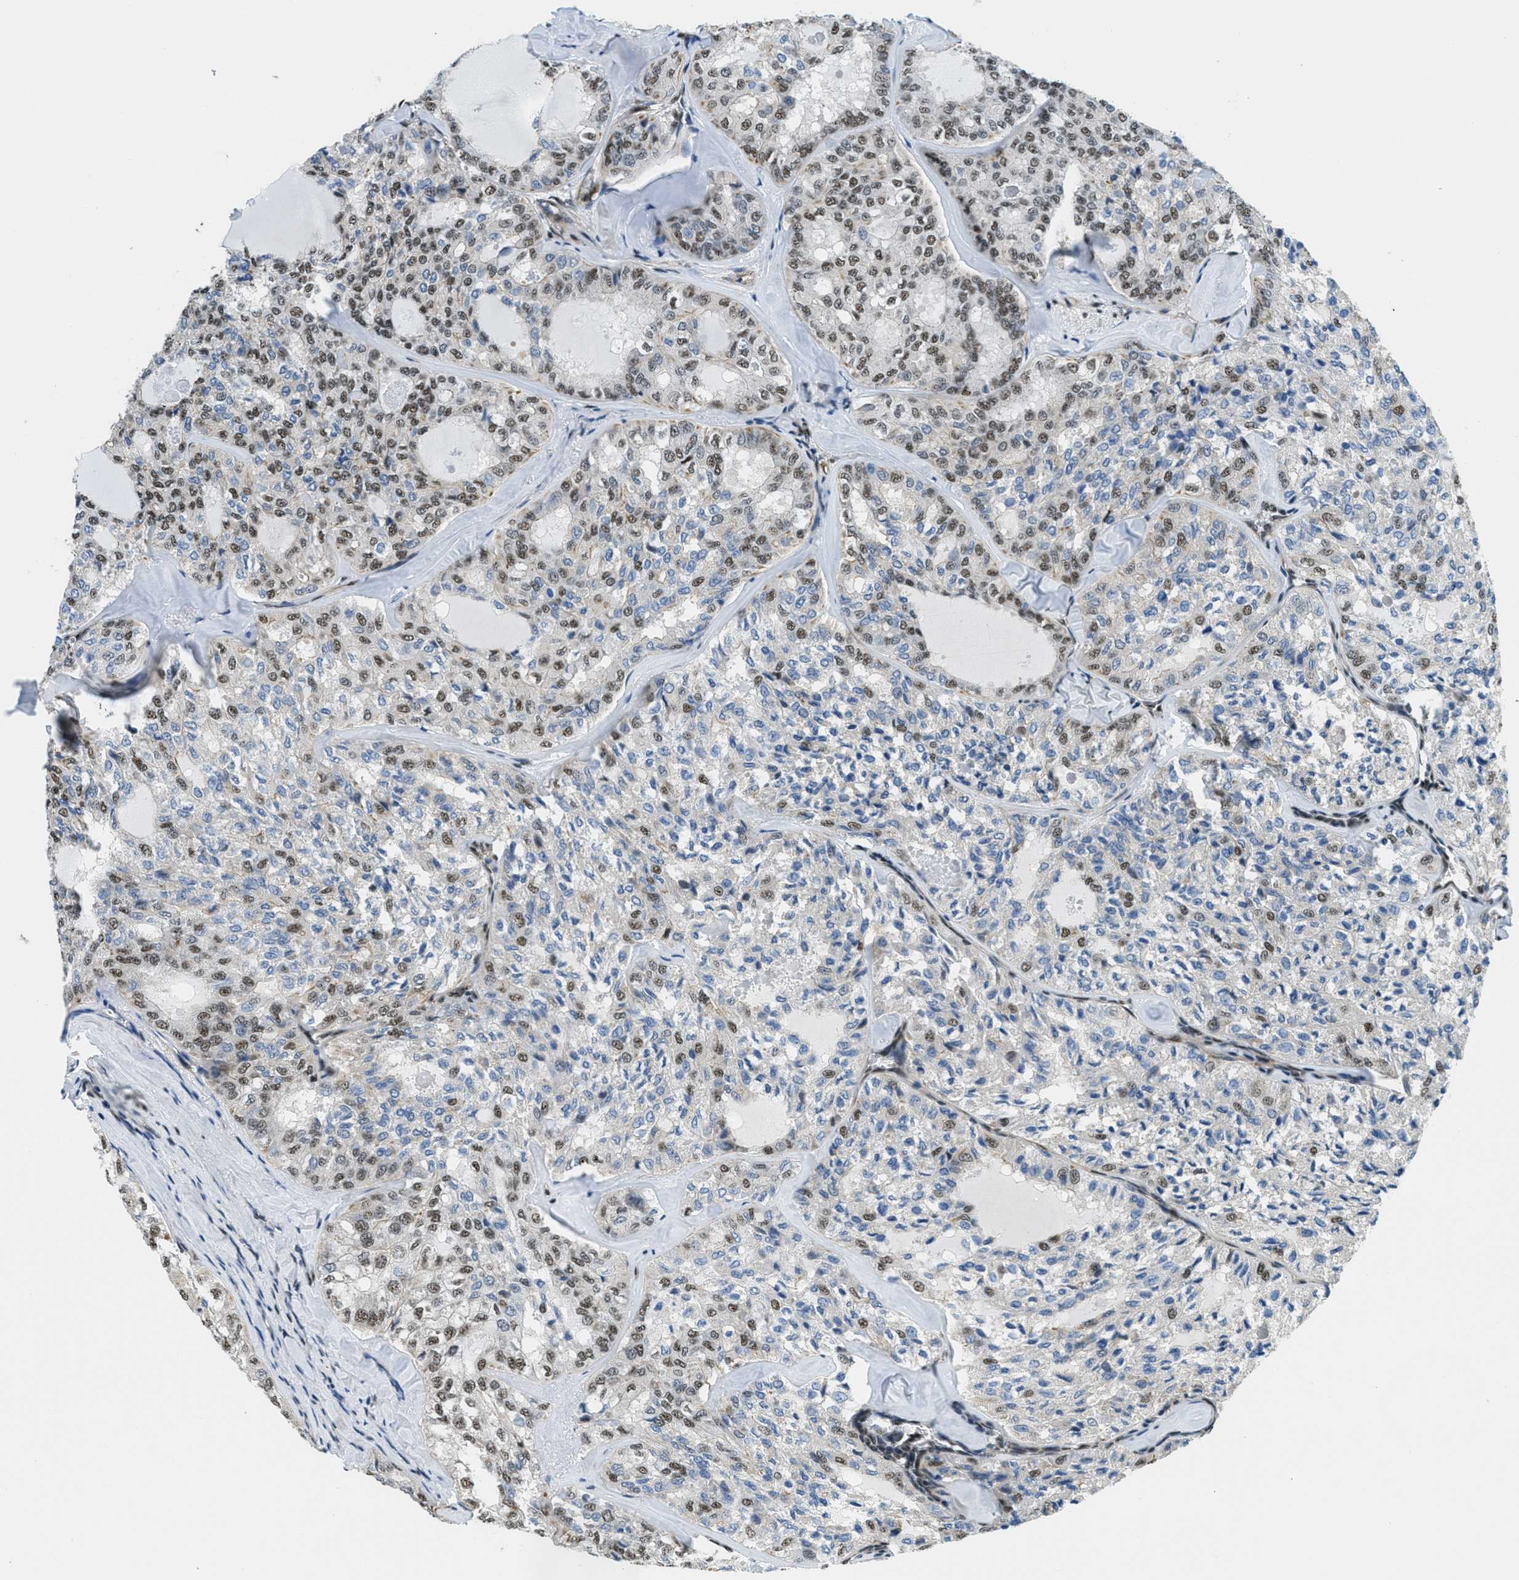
{"staining": {"intensity": "moderate", "quantity": "25%-75%", "location": "nuclear"}, "tissue": "thyroid cancer", "cell_type": "Tumor cells", "image_type": "cancer", "snomed": [{"axis": "morphology", "description": "Follicular adenoma carcinoma, NOS"}, {"axis": "topography", "description": "Thyroid gland"}], "caption": "Thyroid cancer (follicular adenoma carcinoma) stained with a protein marker reveals moderate staining in tumor cells.", "gene": "CFAP36", "patient": {"sex": "male", "age": 75}}